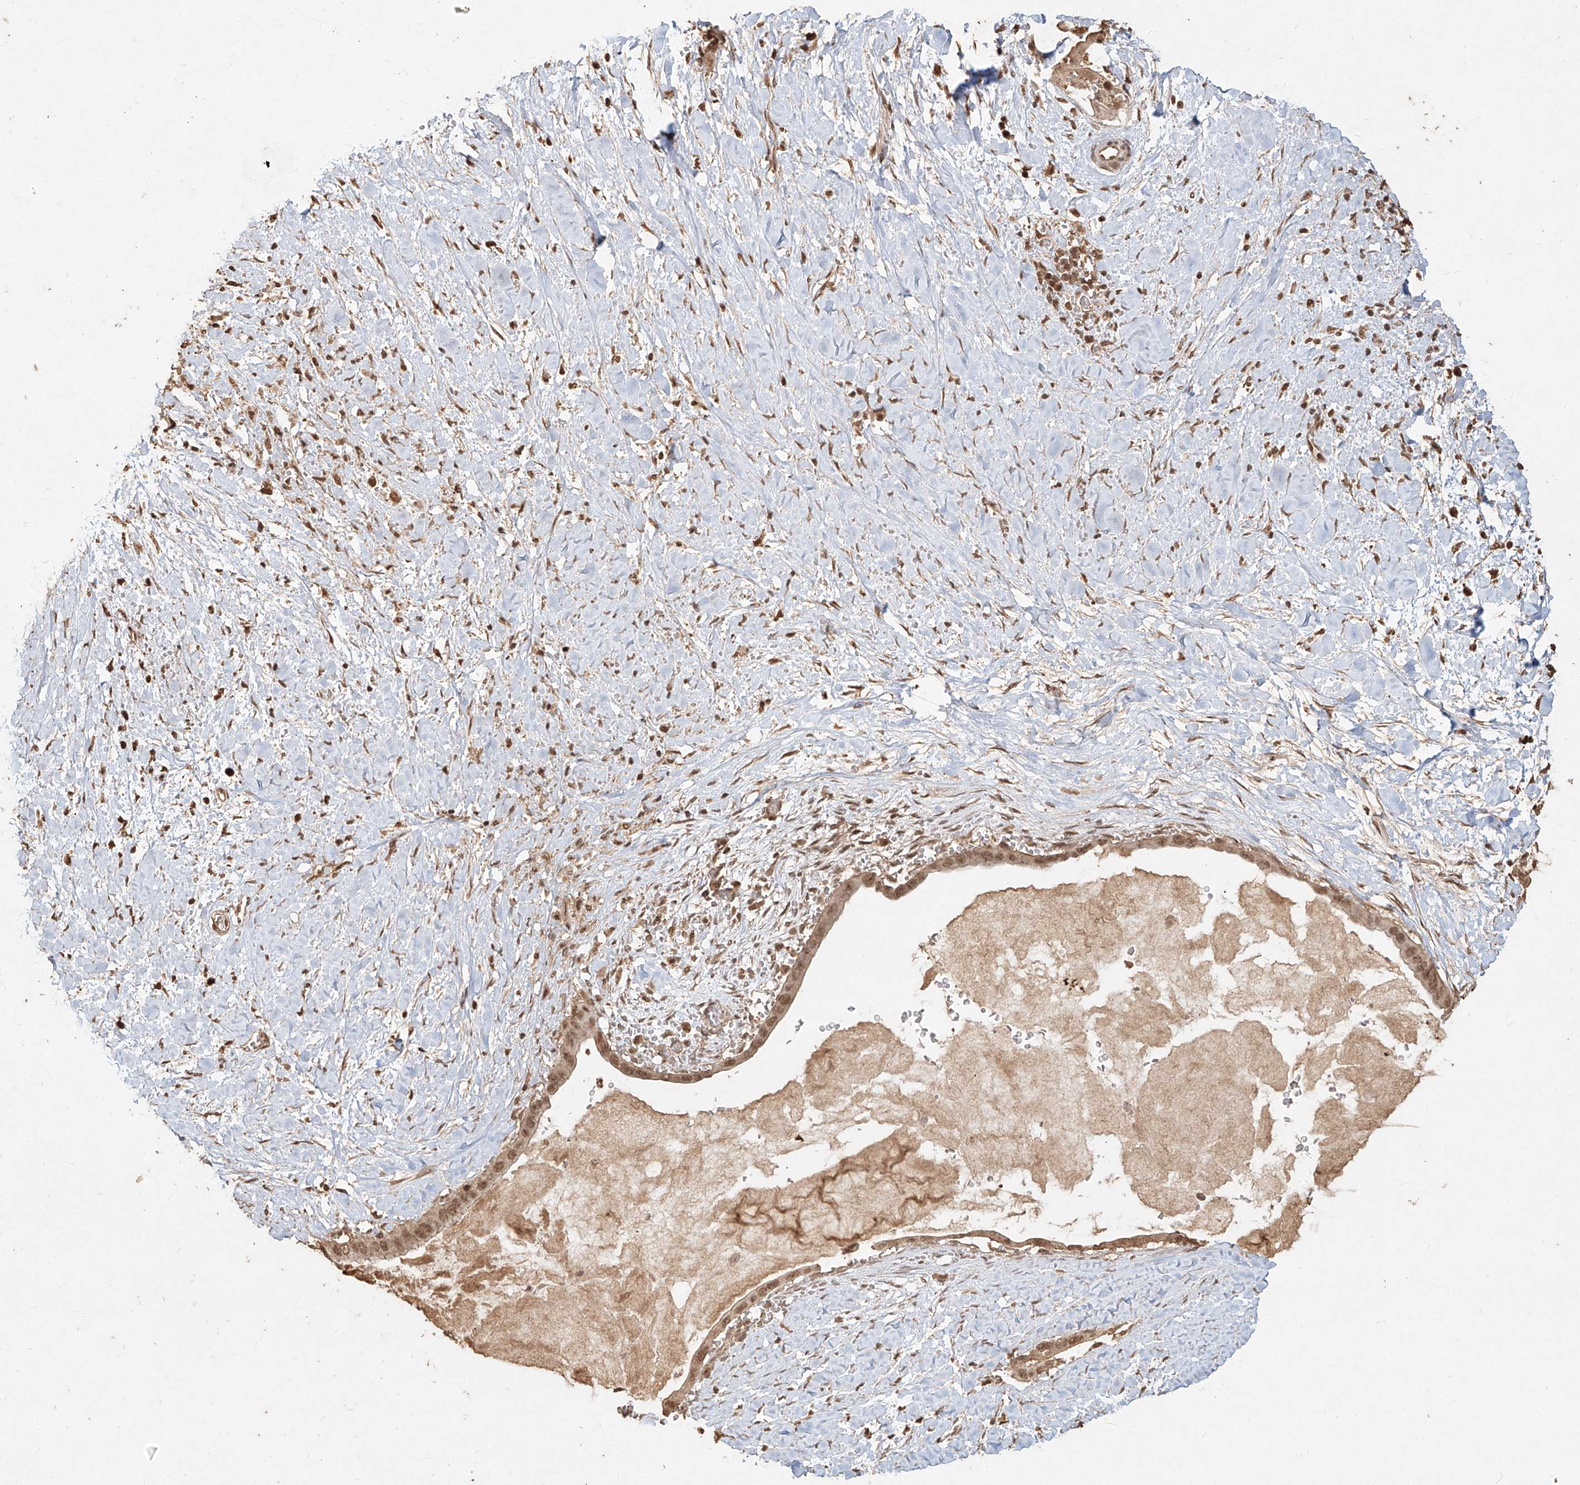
{"staining": {"intensity": "moderate", "quantity": ">75%", "location": "nuclear"}, "tissue": "pancreatic cancer", "cell_type": "Tumor cells", "image_type": "cancer", "snomed": [{"axis": "morphology", "description": "Adenocarcinoma, NOS"}, {"axis": "topography", "description": "Pancreas"}], "caption": "Pancreatic cancer tissue exhibits moderate nuclear positivity in about >75% of tumor cells", "gene": "UBE2K", "patient": {"sex": "male", "age": 55}}